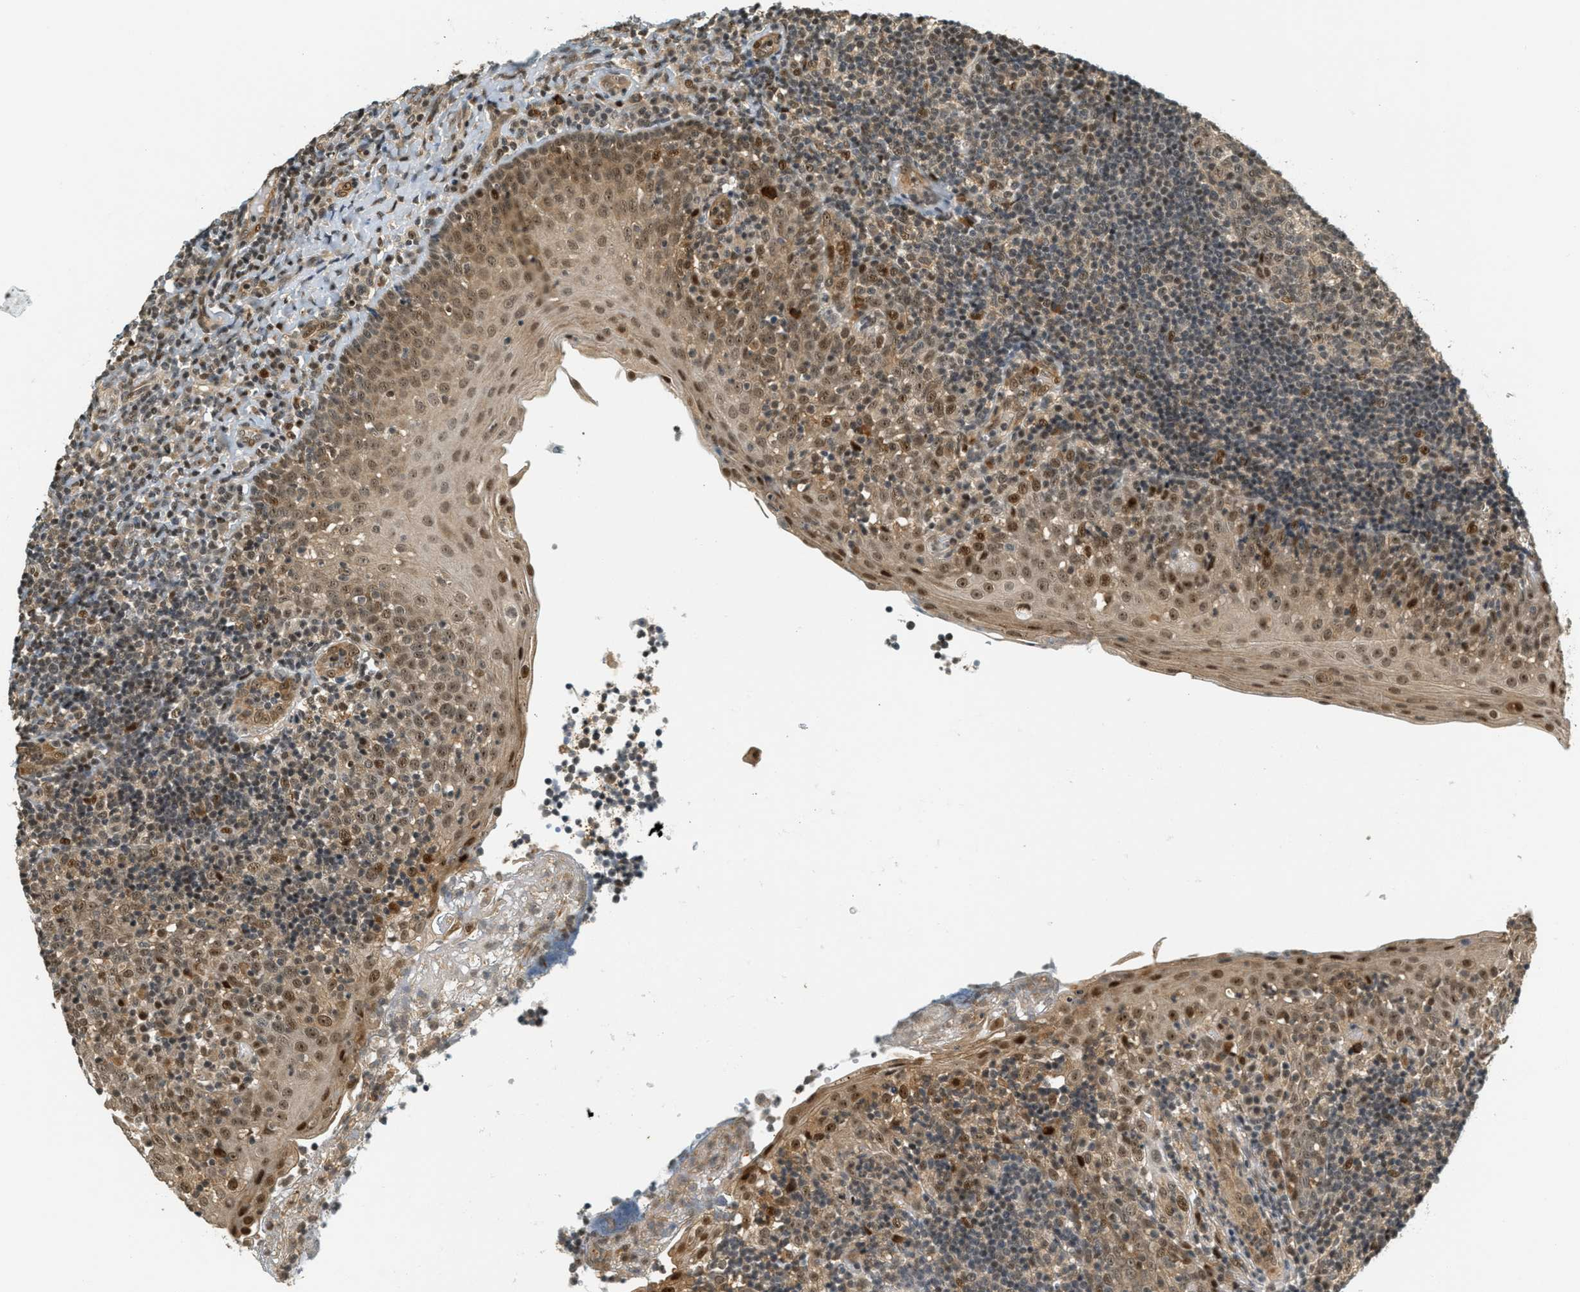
{"staining": {"intensity": "moderate", "quantity": ">75%", "location": "cytoplasmic/membranous,nuclear"}, "tissue": "tonsil", "cell_type": "Germinal center cells", "image_type": "normal", "snomed": [{"axis": "morphology", "description": "Normal tissue, NOS"}, {"axis": "topography", "description": "Tonsil"}], "caption": "Tonsil was stained to show a protein in brown. There is medium levels of moderate cytoplasmic/membranous,nuclear expression in about >75% of germinal center cells. The protein is shown in brown color, while the nuclei are stained blue.", "gene": "FOXM1", "patient": {"sex": "female", "age": 40}}